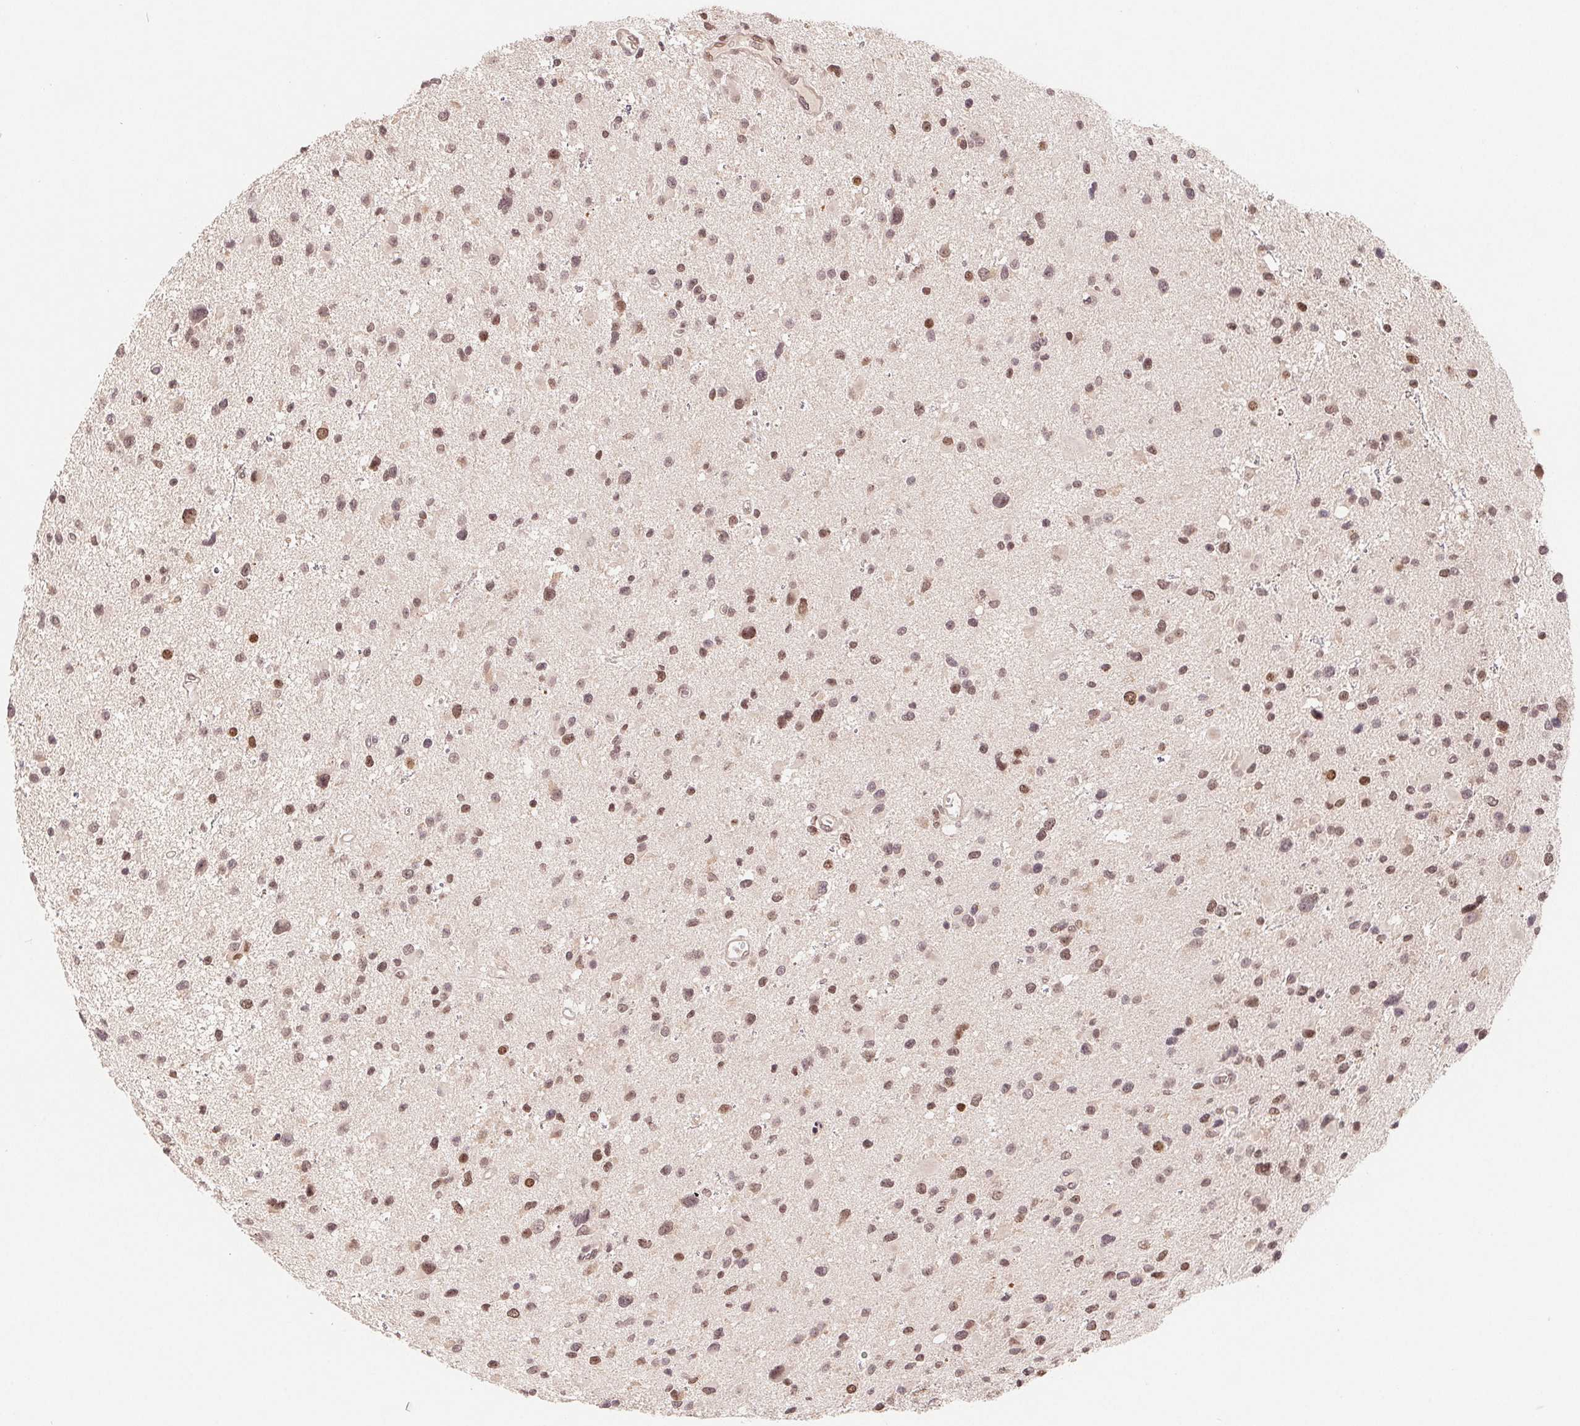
{"staining": {"intensity": "moderate", "quantity": "25%-75%", "location": "nuclear"}, "tissue": "glioma", "cell_type": "Tumor cells", "image_type": "cancer", "snomed": [{"axis": "morphology", "description": "Glioma, malignant, Low grade"}, {"axis": "topography", "description": "Brain"}], "caption": "Malignant glioma (low-grade) was stained to show a protein in brown. There is medium levels of moderate nuclear expression in approximately 25%-75% of tumor cells. The protein of interest is stained brown, and the nuclei are stained in blue (DAB (3,3'-diaminobenzidine) IHC with brightfield microscopy, high magnification).", "gene": "HMGN3", "patient": {"sex": "female", "age": 32}}